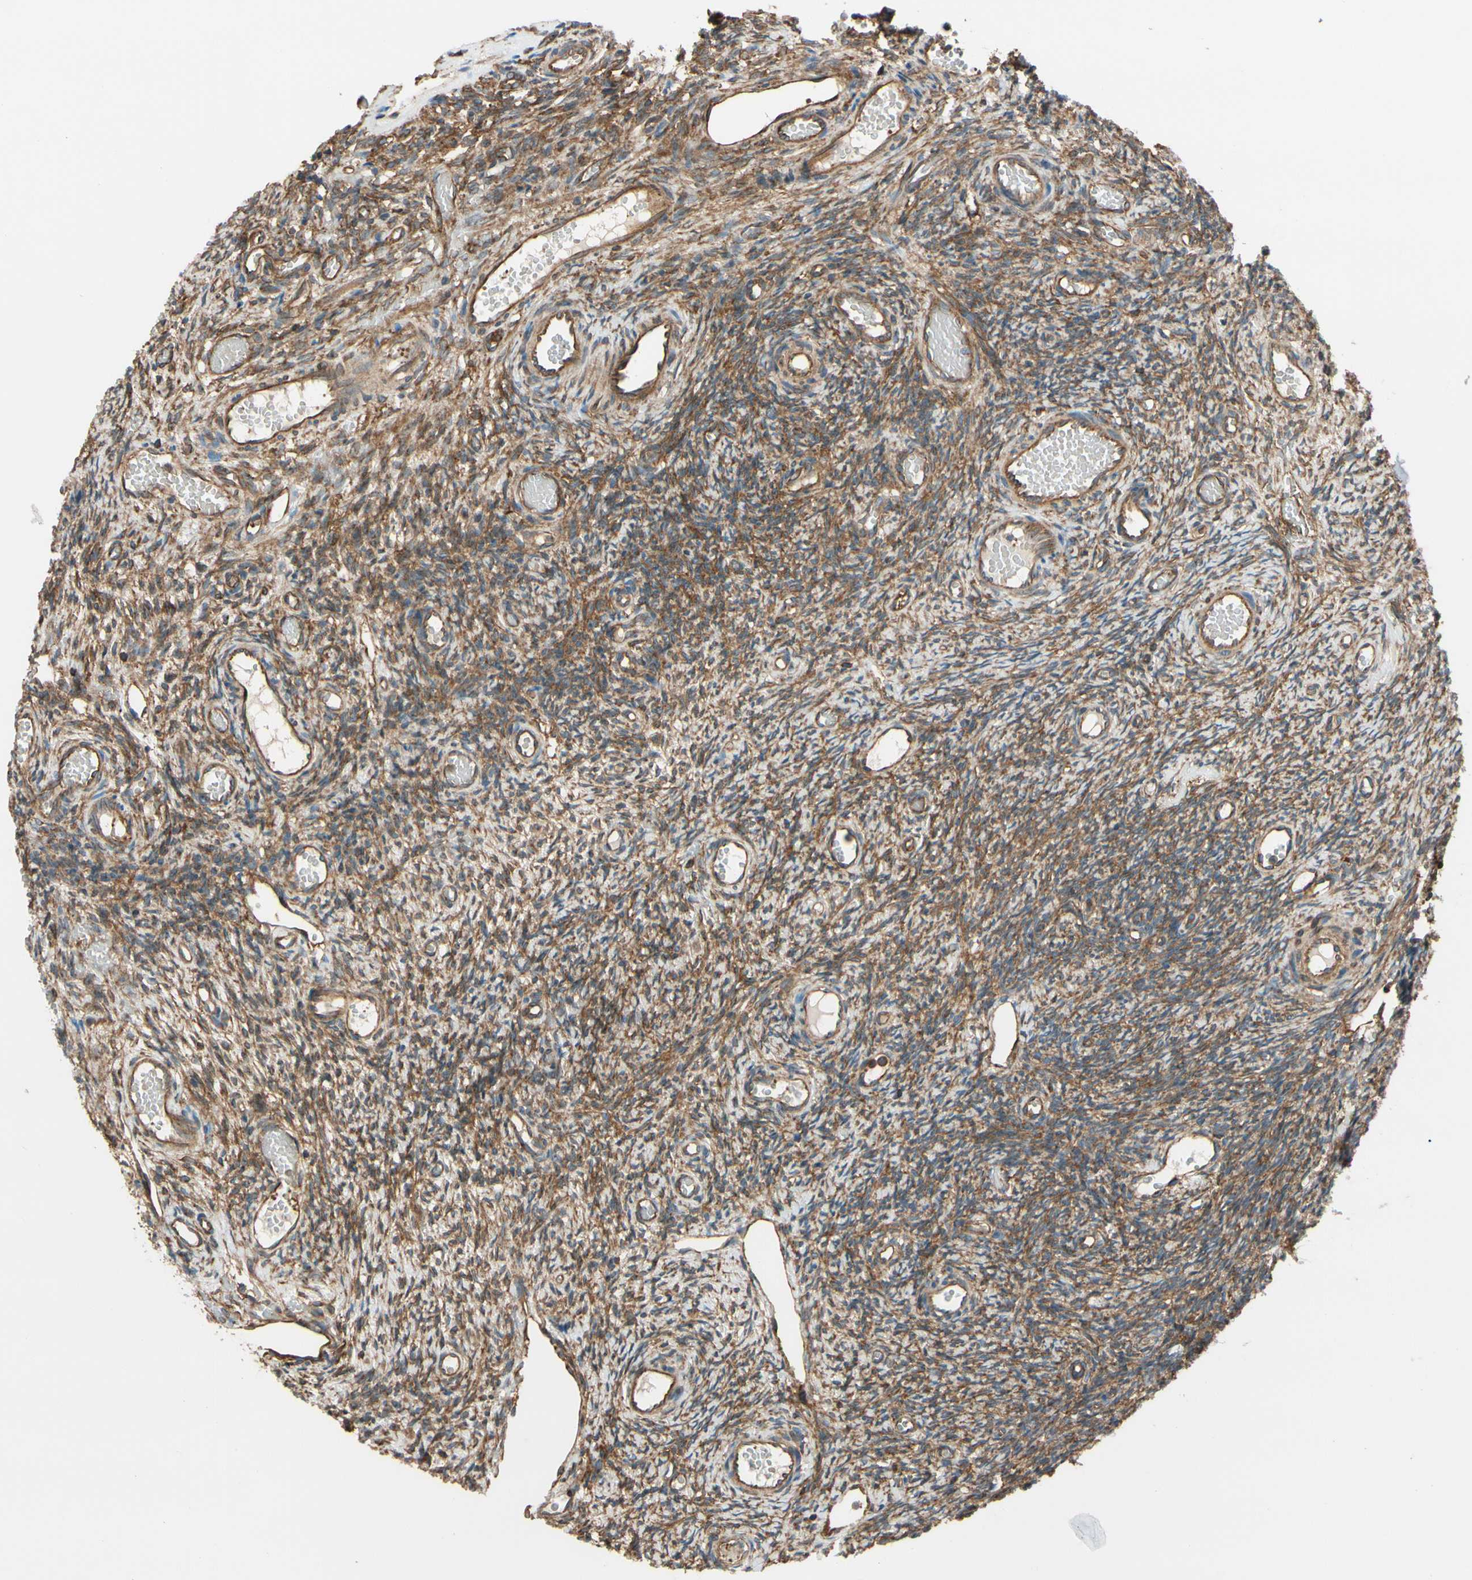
{"staining": {"intensity": "moderate", "quantity": ">75%", "location": "cytoplasmic/membranous"}, "tissue": "ovary", "cell_type": "Follicle cells", "image_type": "normal", "snomed": [{"axis": "morphology", "description": "Normal tissue, NOS"}, {"axis": "topography", "description": "Ovary"}], "caption": "A medium amount of moderate cytoplasmic/membranous positivity is appreciated in about >75% of follicle cells in benign ovary.", "gene": "EPS15", "patient": {"sex": "female", "age": 35}}